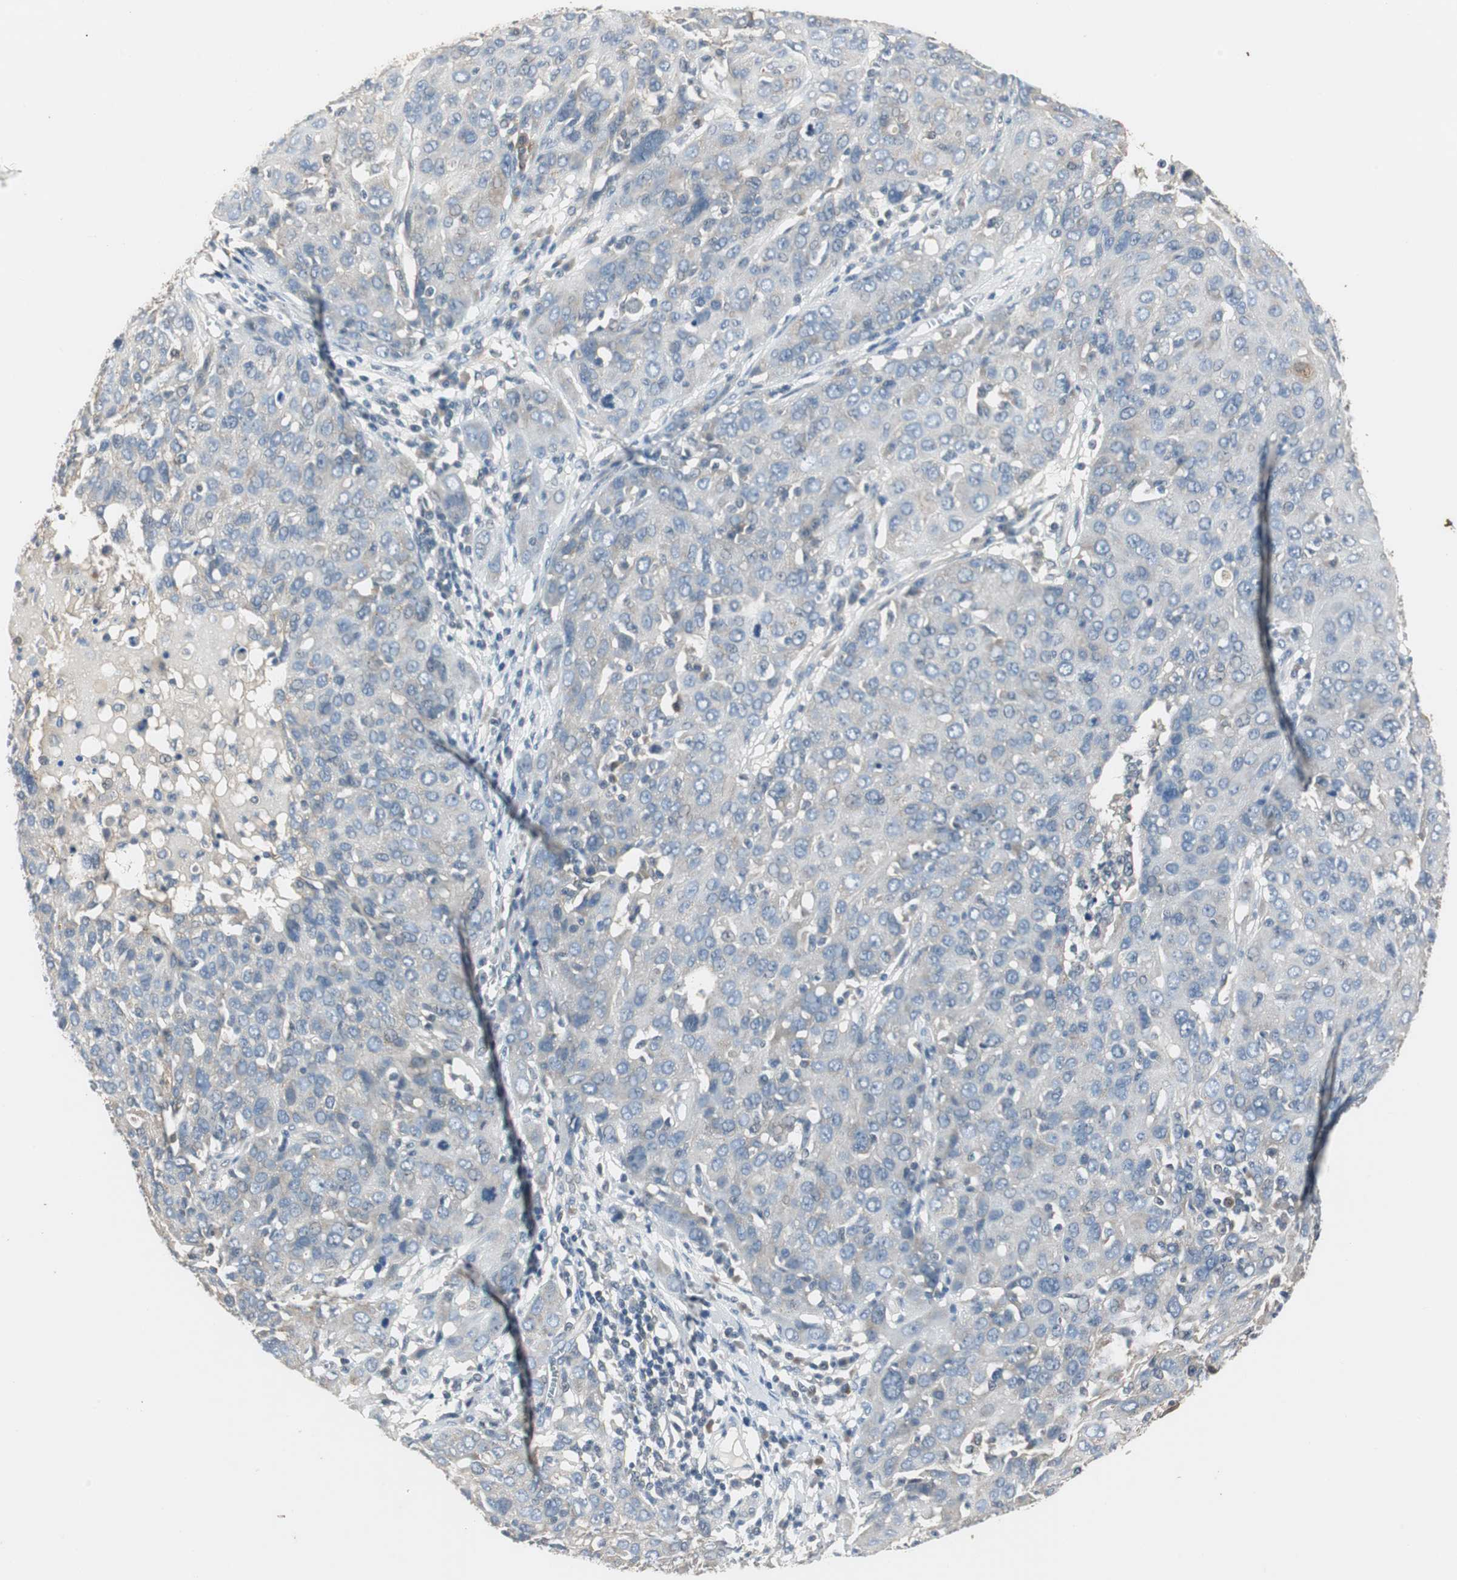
{"staining": {"intensity": "weak", "quantity": "<25%", "location": "cytoplasmic/membranous"}, "tissue": "ovarian cancer", "cell_type": "Tumor cells", "image_type": "cancer", "snomed": [{"axis": "morphology", "description": "Carcinoma, endometroid"}, {"axis": "topography", "description": "Ovary"}], "caption": "Ovarian endometroid carcinoma stained for a protein using IHC demonstrates no staining tumor cells.", "gene": "PTPRN2", "patient": {"sex": "female", "age": 50}}